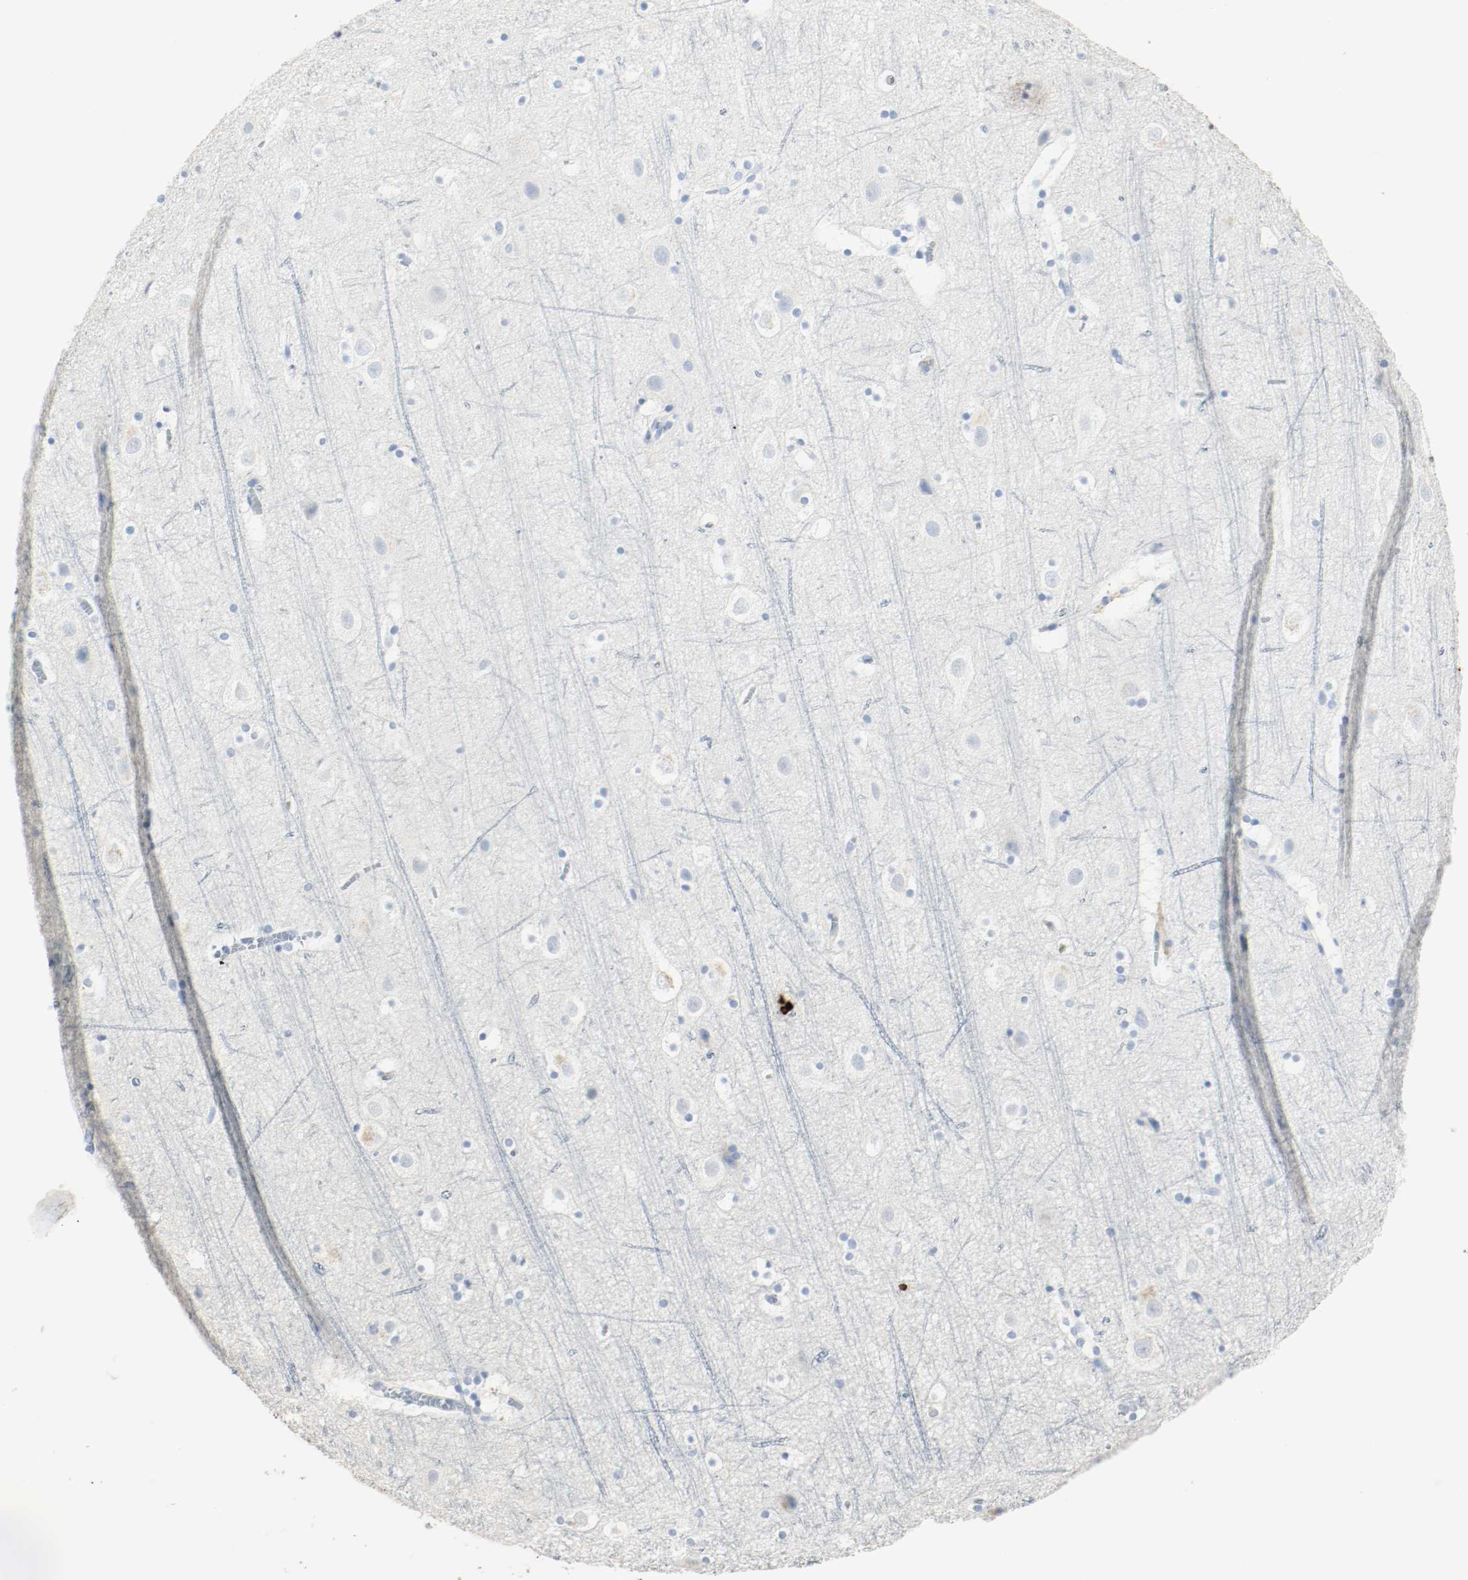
{"staining": {"intensity": "moderate", "quantity": "<25%", "location": "cytoplasmic/membranous"}, "tissue": "cerebral cortex", "cell_type": "Endothelial cells", "image_type": "normal", "snomed": [{"axis": "morphology", "description": "Normal tissue, NOS"}, {"axis": "topography", "description": "Cerebral cortex"}], "caption": "Protein staining of benign cerebral cortex shows moderate cytoplasmic/membranous expression in about <25% of endothelial cells. The staining was performed using DAB (3,3'-diaminobenzidine), with brown indicating positive protein expression. Nuclei are stained blue with hematoxylin.", "gene": "S100A9", "patient": {"sex": "male", "age": 45}}